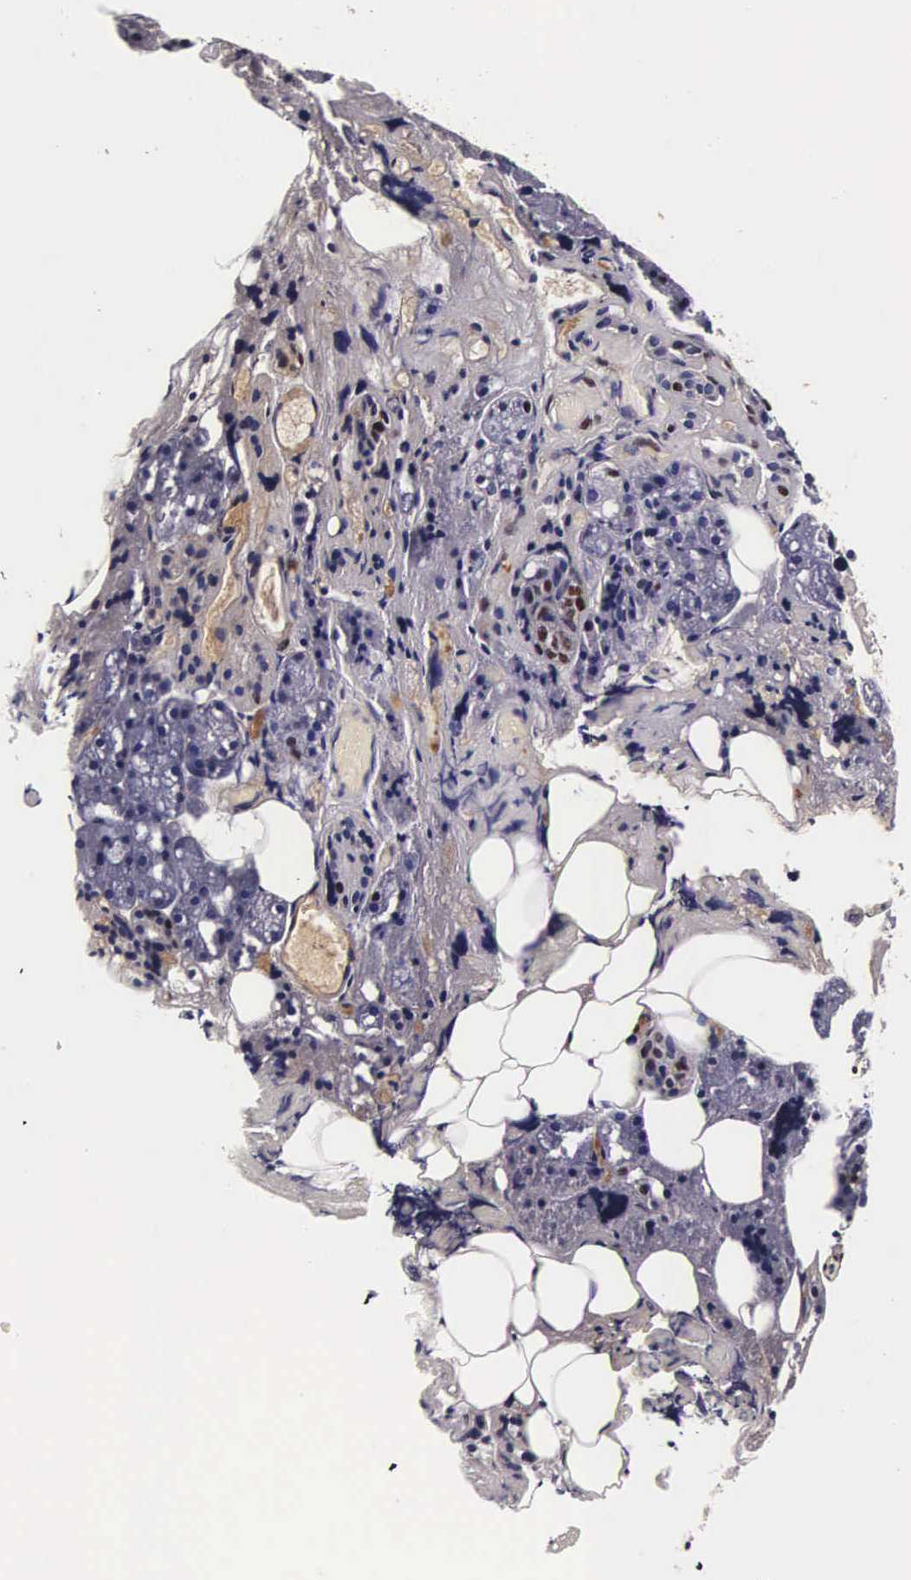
{"staining": {"intensity": "moderate", "quantity": "25%-75%", "location": "nuclear"}, "tissue": "salivary gland", "cell_type": "Glandular cells", "image_type": "normal", "snomed": [{"axis": "morphology", "description": "Normal tissue, NOS"}, {"axis": "topography", "description": "Salivary gland"}], "caption": "A high-resolution micrograph shows immunohistochemistry staining of benign salivary gland, which exhibits moderate nuclear positivity in about 25%-75% of glandular cells. (Stains: DAB in brown, nuclei in blue, Microscopy: brightfield microscopy at high magnification).", "gene": "BCL2L2", "patient": {"sex": "female", "age": 55}}